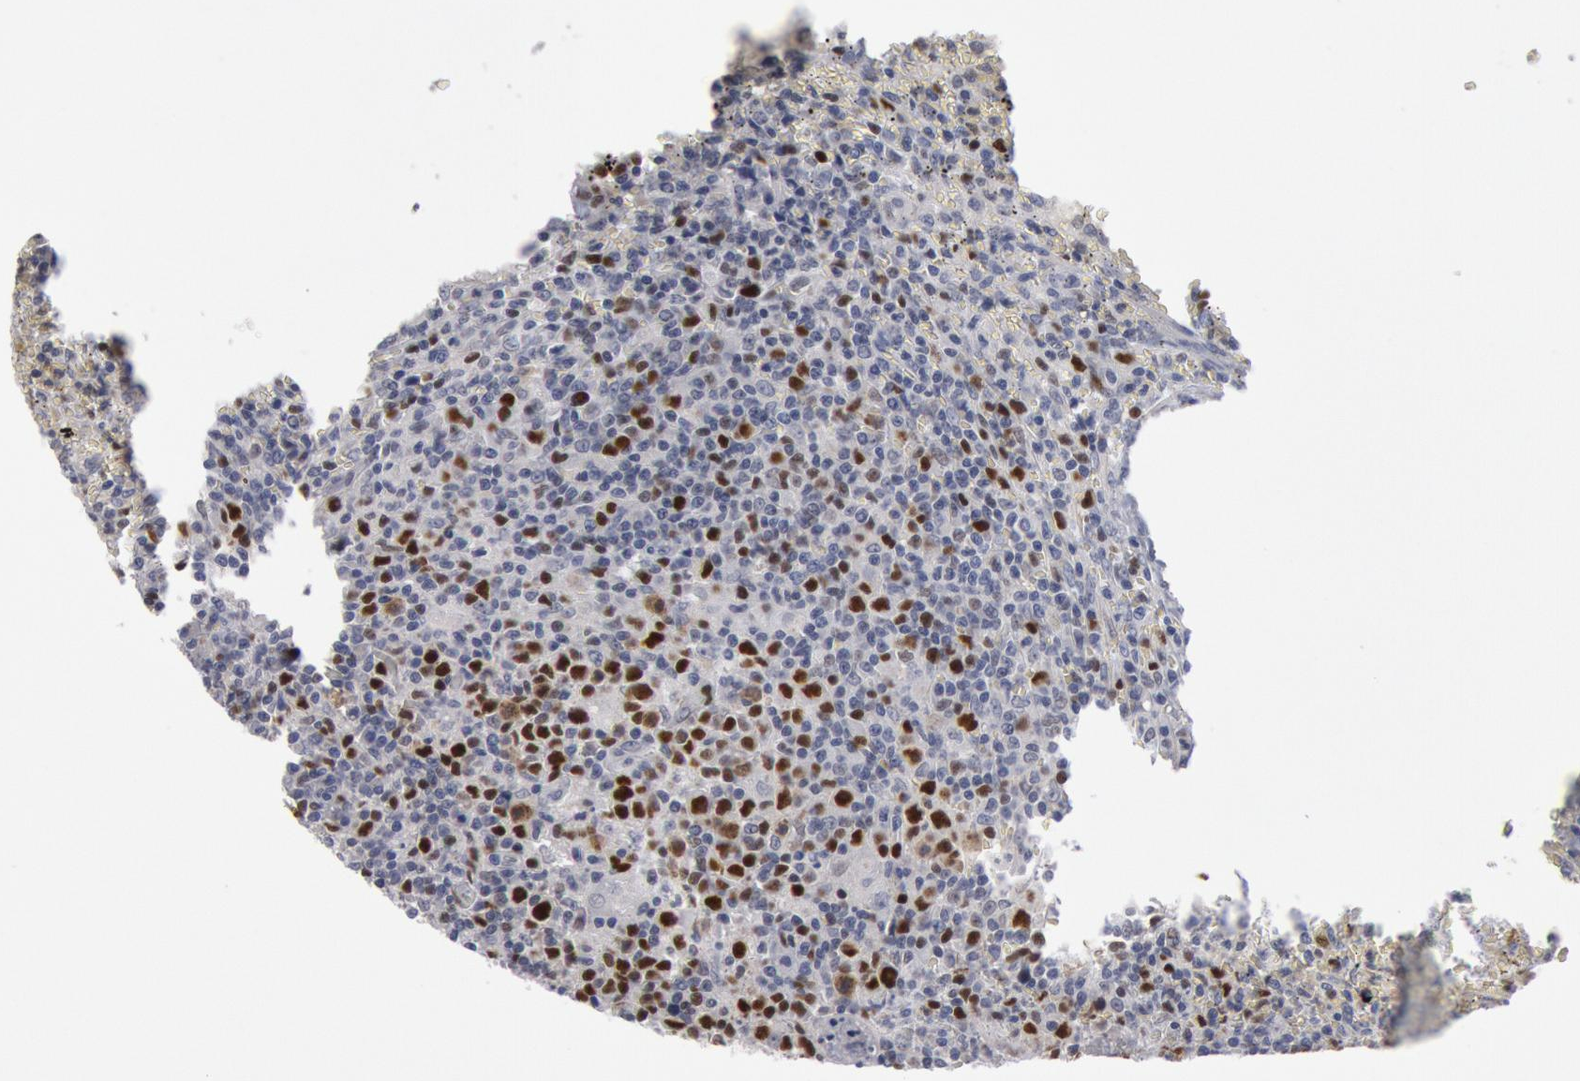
{"staining": {"intensity": "strong", "quantity": "25%-75%", "location": "nuclear"}, "tissue": "lymphoma", "cell_type": "Tumor cells", "image_type": "cancer", "snomed": [{"axis": "morphology", "description": "Malignant lymphoma, non-Hodgkin's type, High grade"}, {"axis": "topography", "description": "Spleen"}, {"axis": "topography", "description": "Lymph node"}], "caption": "High-grade malignant lymphoma, non-Hodgkin's type stained with DAB immunohistochemistry shows high levels of strong nuclear staining in approximately 25%-75% of tumor cells.", "gene": "WDHD1", "patient": {"sex": "female", "age": 70}}